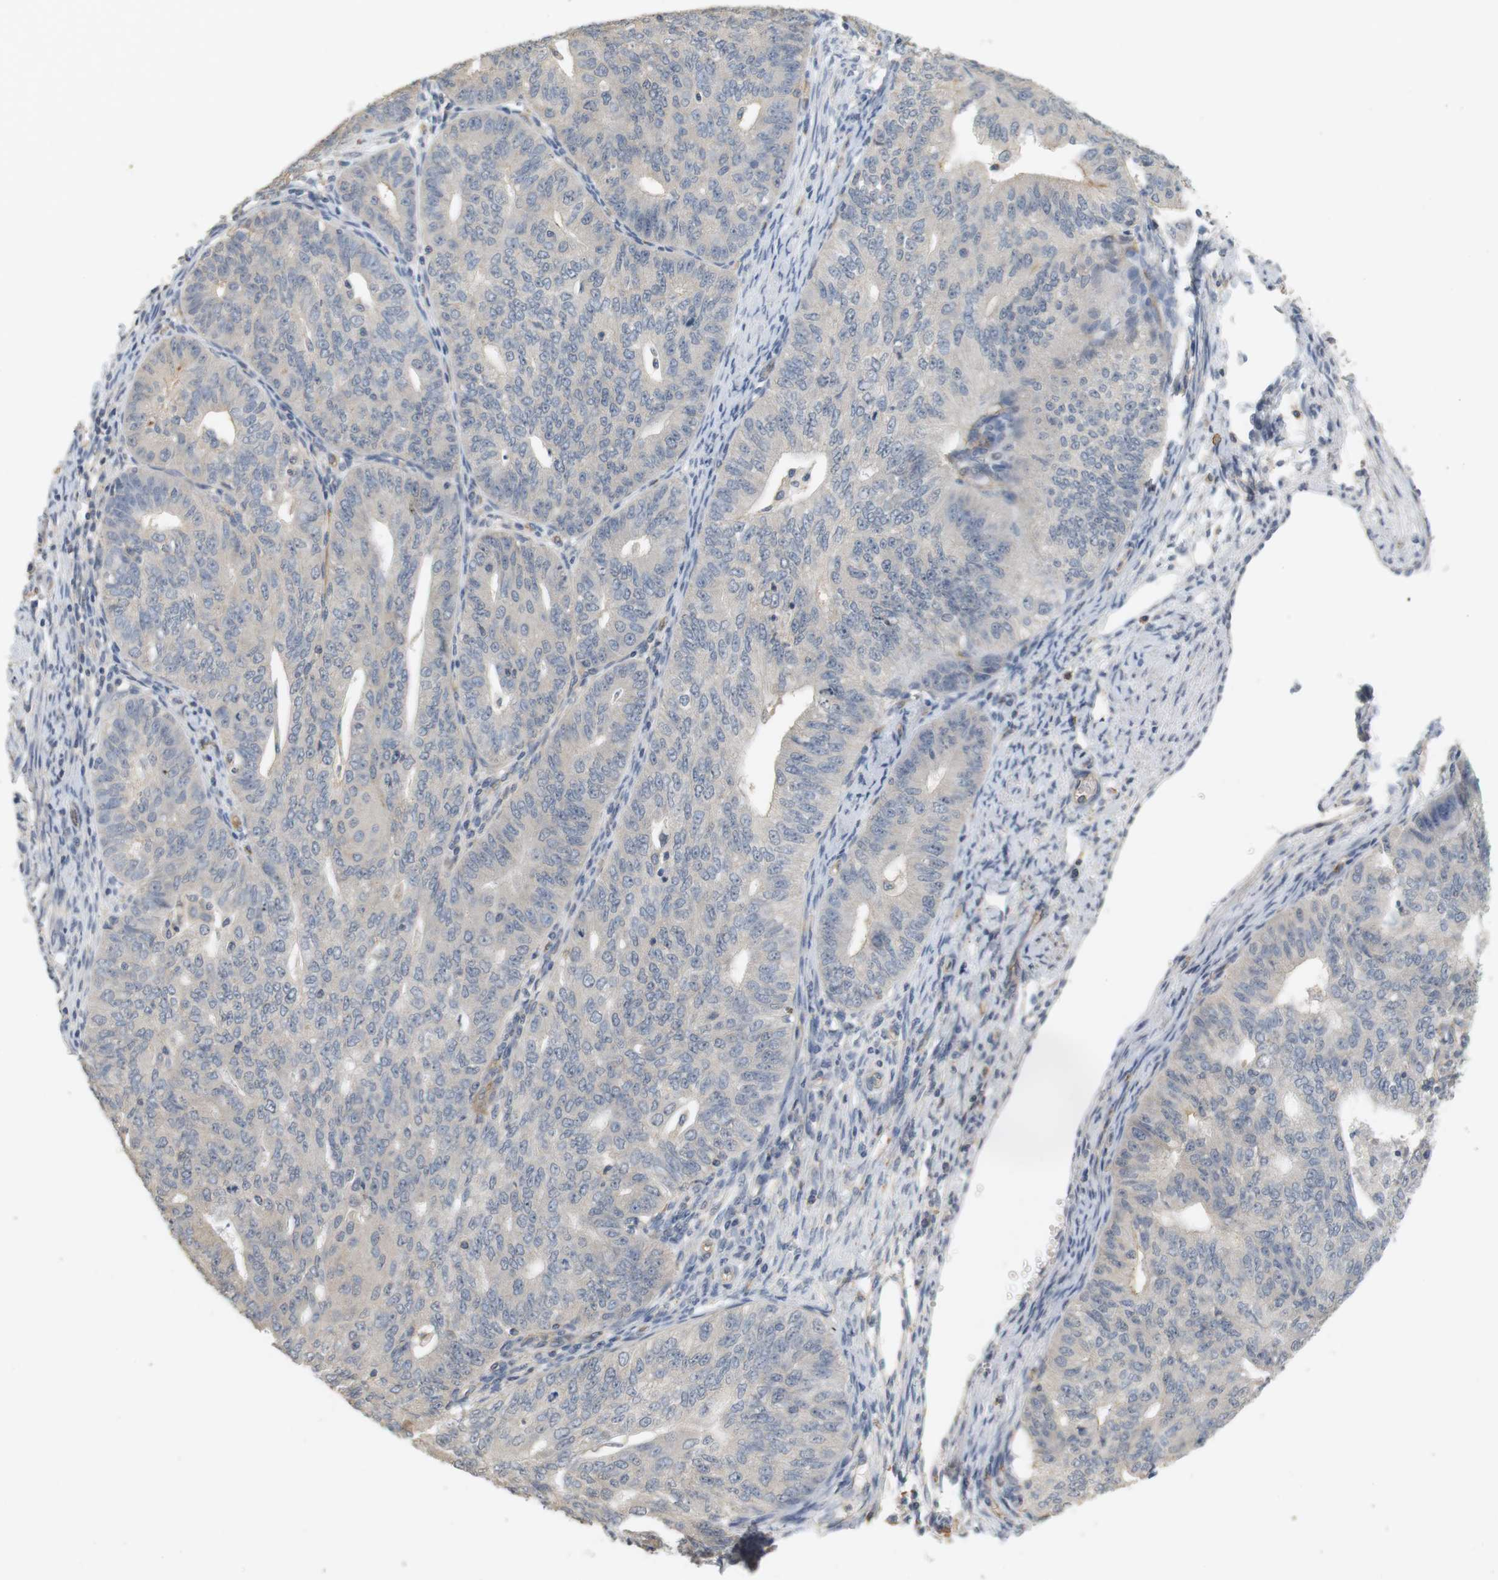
{"staining": {"intensity": "negative", "quantity": "none", "location": "none"}, "tissue": "endometrial cancer", "cell_type": "Tumor cells", "image_type": "cancer", "snomed": [{"axis": "morphology", "description": "Adenocarcinoma, NOS"}, {"axis": "topography", "description": "Endometrium"}], "caption": "Endometrial cancer (adenocarcinoma) was stained to show a protein in brown. There is no significant expression in tumor cells.", "gene": "OSR1", "patient": {"sex": "female", "age": 32}}